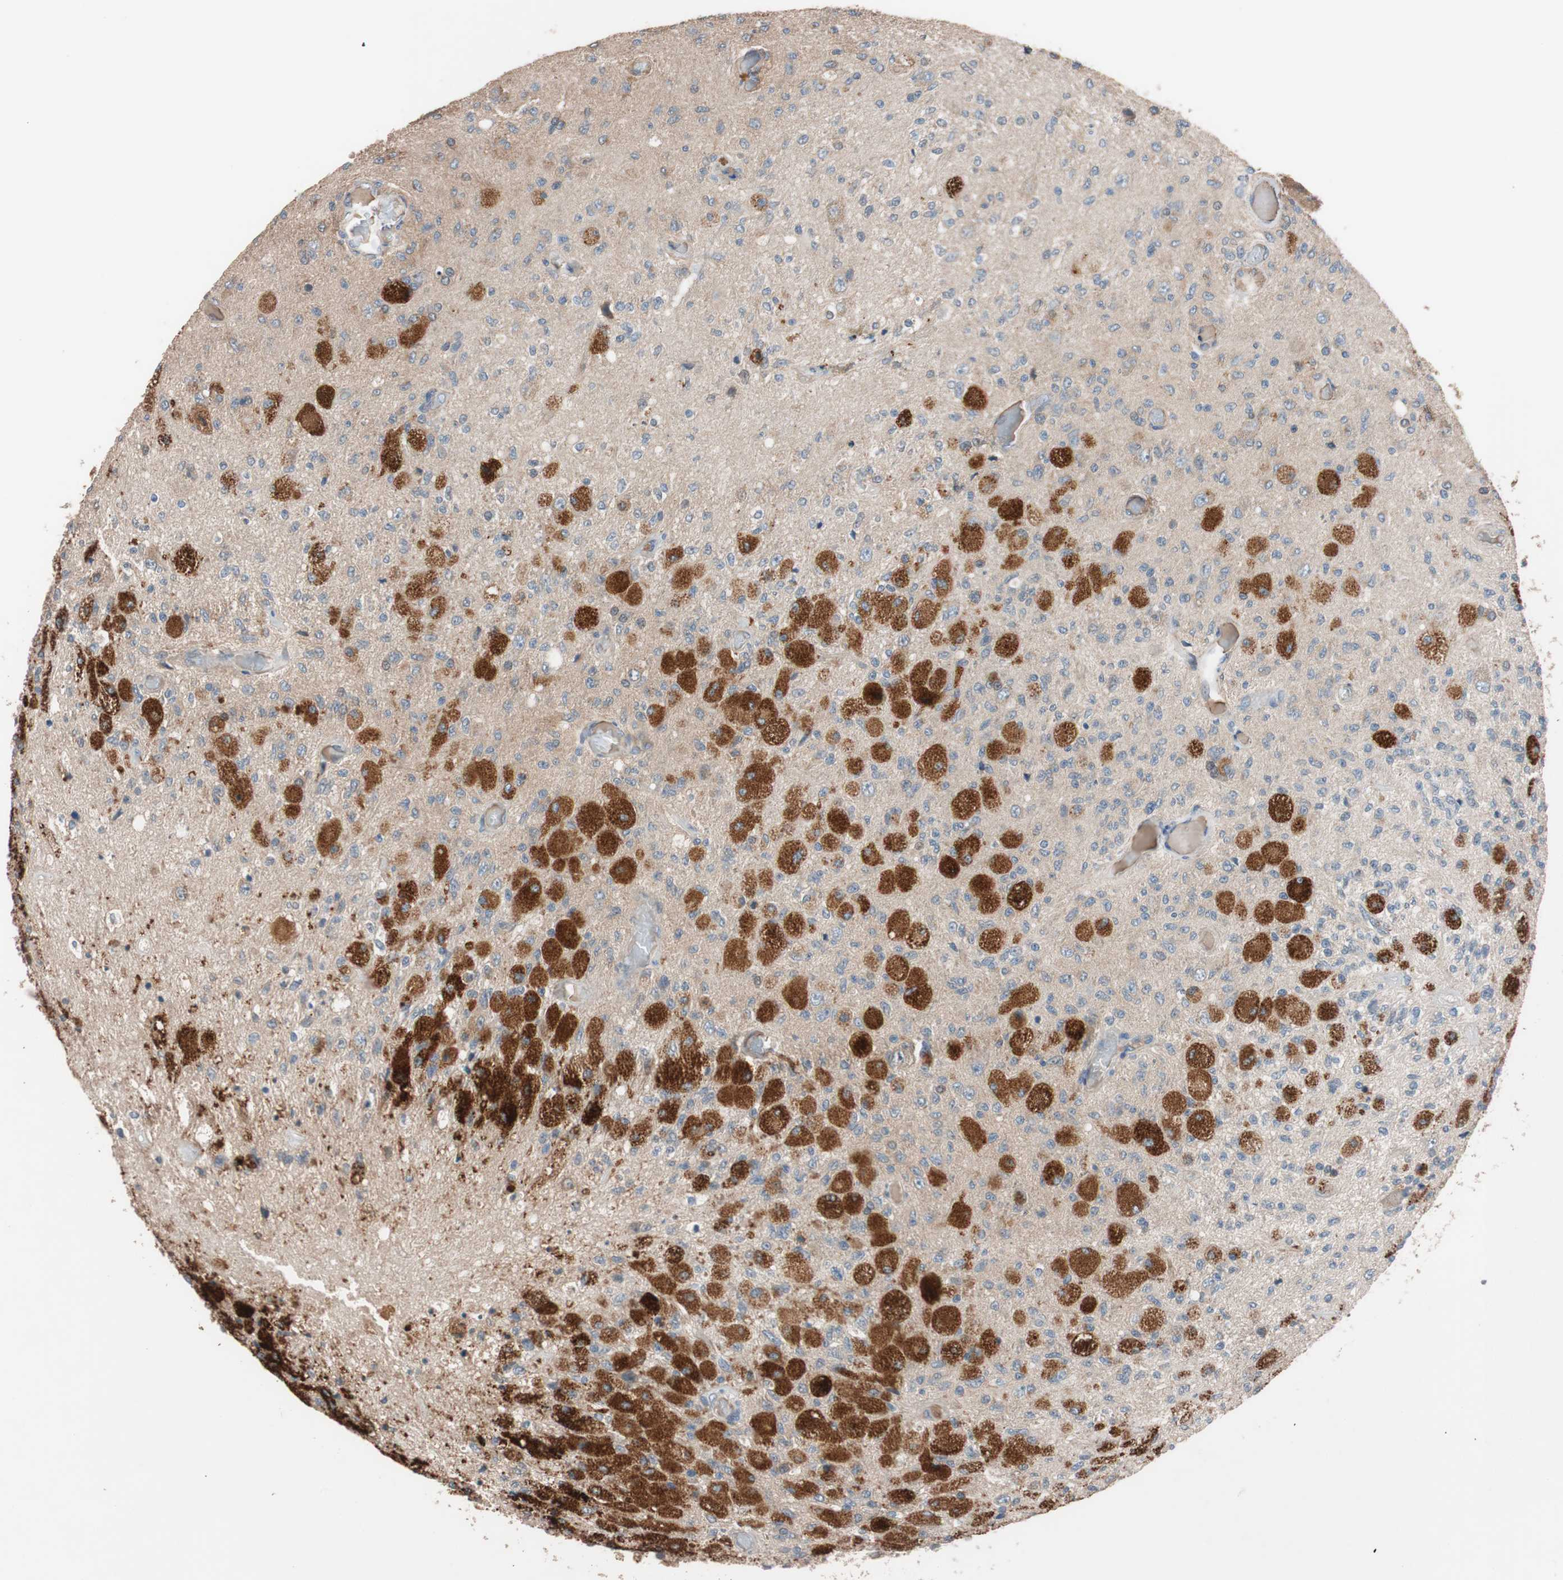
{"staining": {"intensity": "strong", "quantity": ">75%", "location": "cytoplasmic/membranous"}, "tissue": "glioma", "cell_type": "Tumor cells", "image_type": "cancer", "snomed": [{"axis": "morphology", "description": "Normal tissue, NOS"}, {"axis": "morphology", "description": "Glioma, malignant, High grade"}, {"axis": "topography", "description": "Cerebral cortex"}], "caption": "This image demonstrates glioma stained with immunohistochemistry to label a protein in brown. The cytoplasmic/membranous of tumor cells show strong positivity for the protein. Nuclei are counter-stained blue.", "gene": "SDC4", "patient": {"sex": "male", "age": 77}}